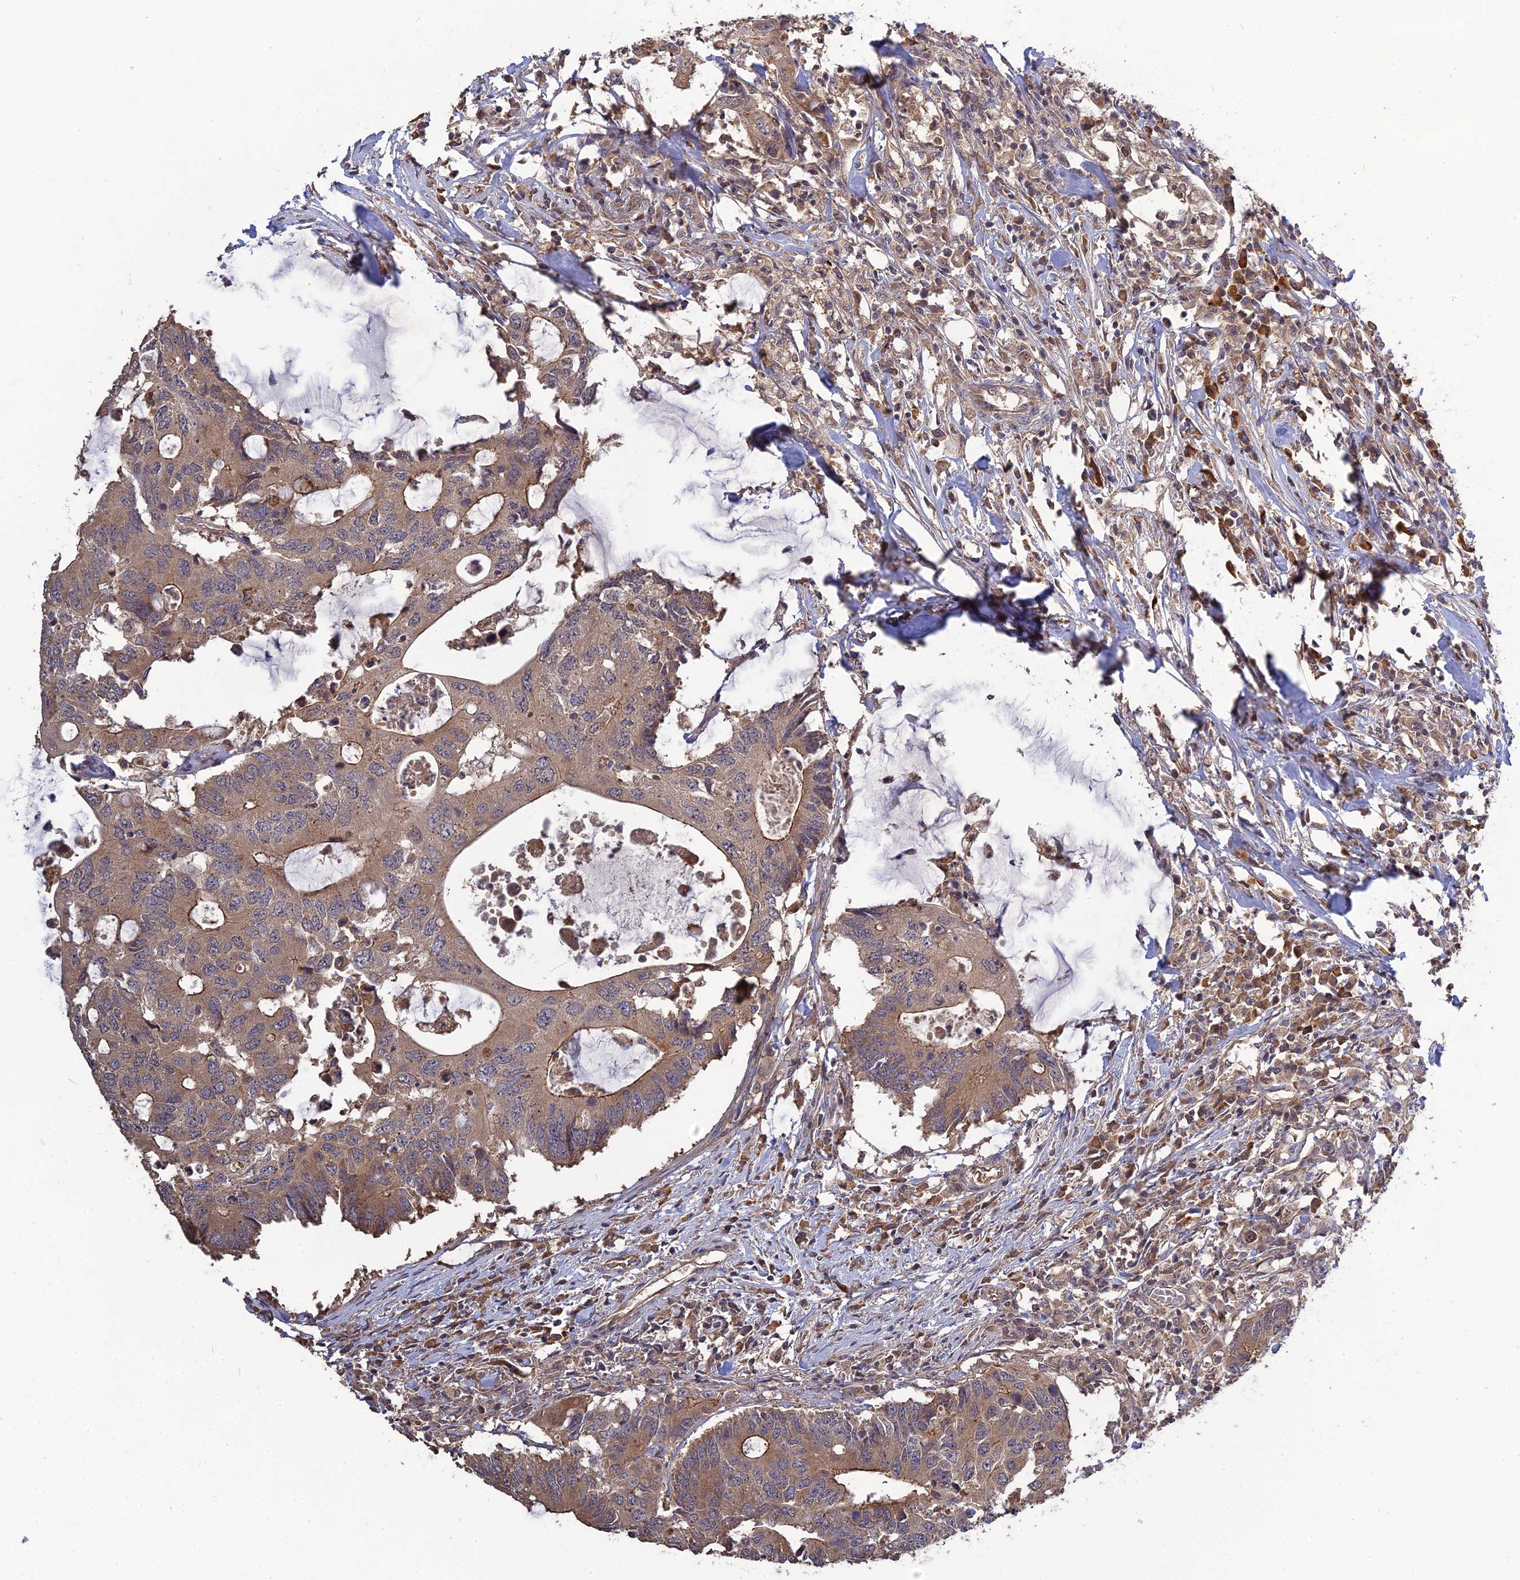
{"staining": {"intensity": "moderate", "quantity": "25%-75%", "location": "cytoplasmic/membranous"}, "tissue": "colorectal cancer", "cell_type": "Tumor cells", "image_type": "cancer", "snomed": [{"axis": "morphology", "description": "Adenocarcinoma, NOS"}, {"axis": "topography", "description": "Colon"}], "caption": "Immunohistochemical staining of human colorectal cancer demonstrates moderate cytoplasmic/membranous protein positivity in about 25%-75% of tumor cells. (DAB (3,3'-diaminobenzidine) = brown stain, brightfield microscopy at high magnification).", "gene": "ARHGAP40", "patient": {"sex": "male", "age": 71}}